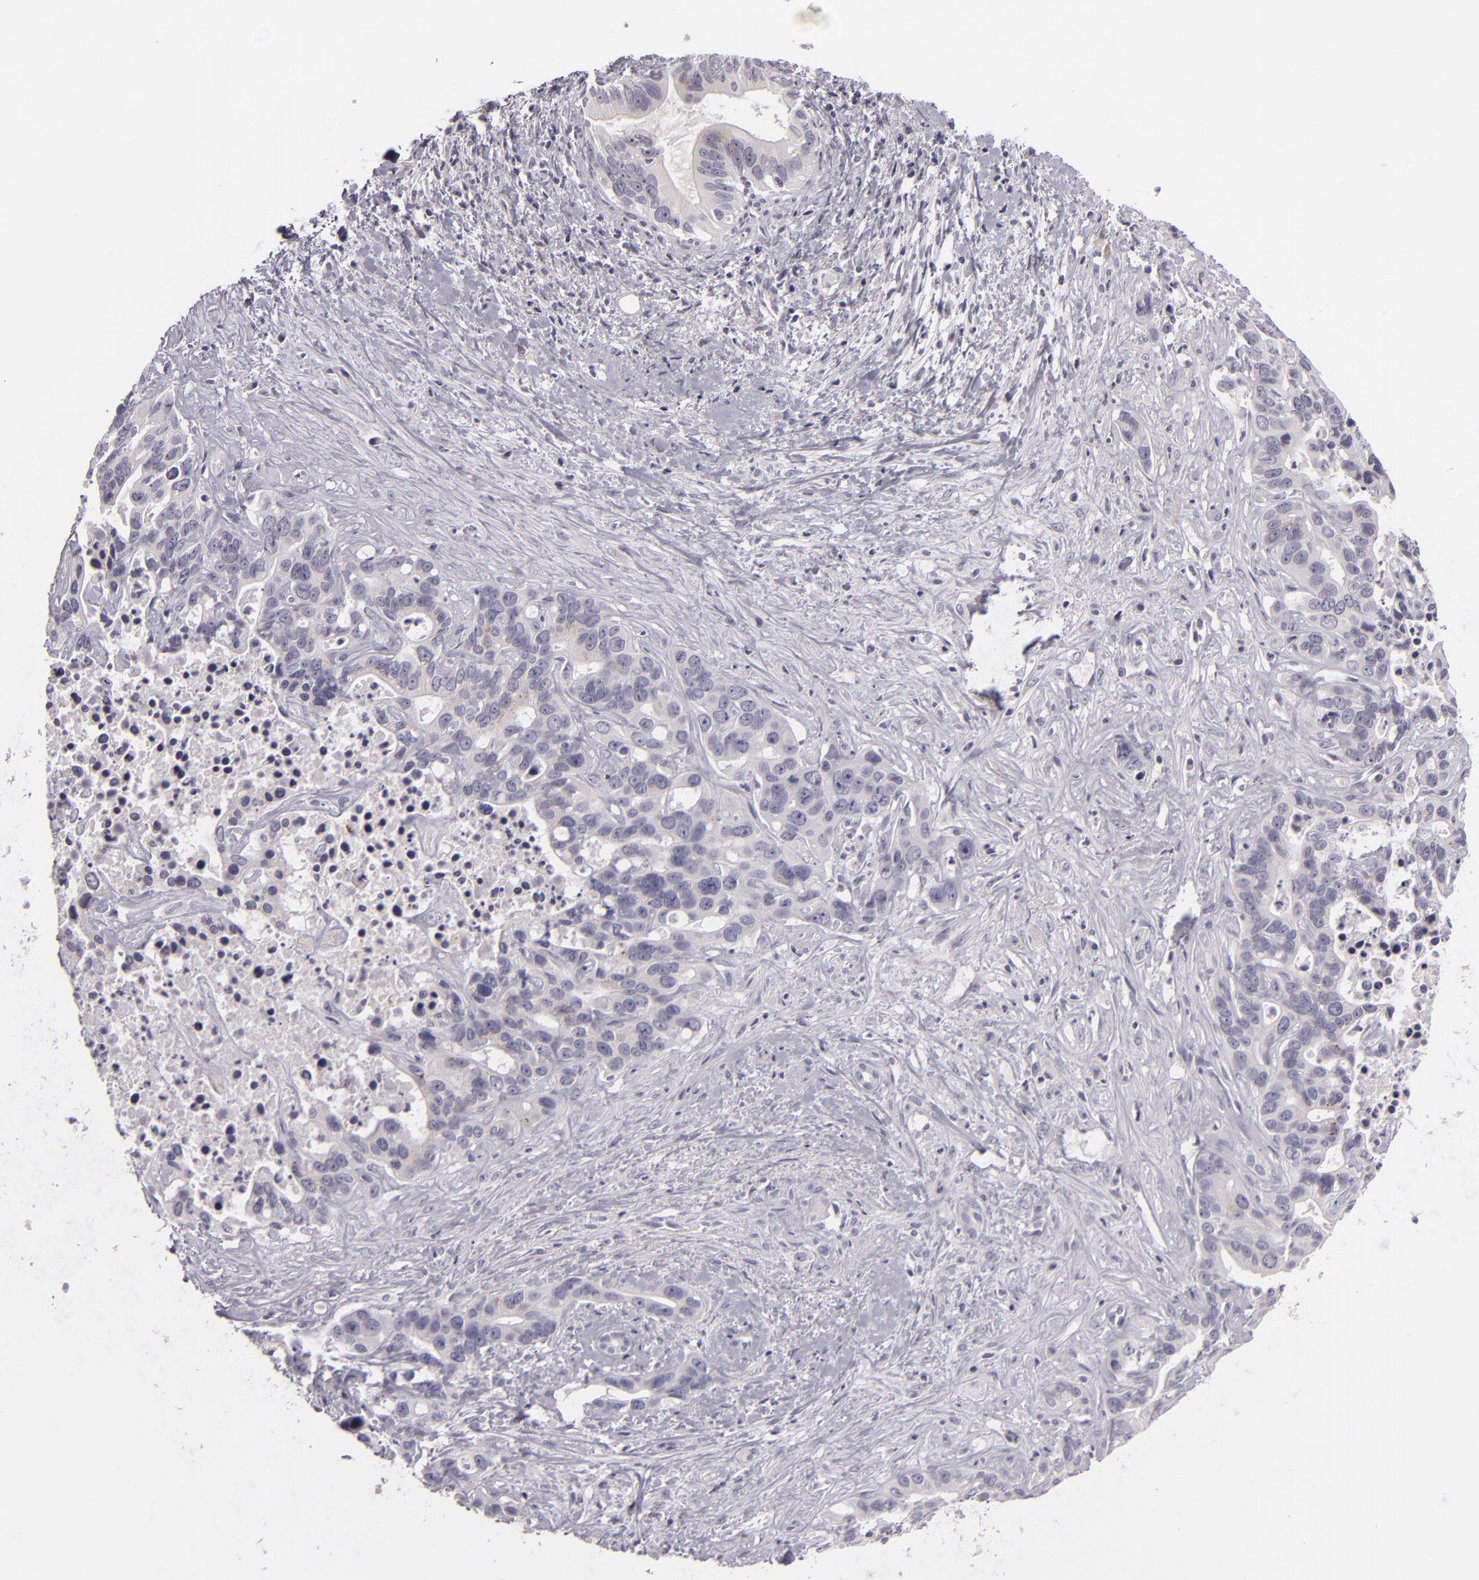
{"staining": {"intensity": "weak", "quantity": "<25%", "location": "cytoplasmic/membranous"}, "tissue": "liver cancer", "cell_type": "Tumor cells", "image_type": "cancer", "snomed": [{"axis": "morphology", "description": "Cholangiocarcinoma"}, {"axis": "topography", "description": "Liver"}], "caption": "IHC of human liver cancer shows no positivity in tumor cells.", "gene": "EGFL6", "patient": {"sex": "female", "age": 65}}